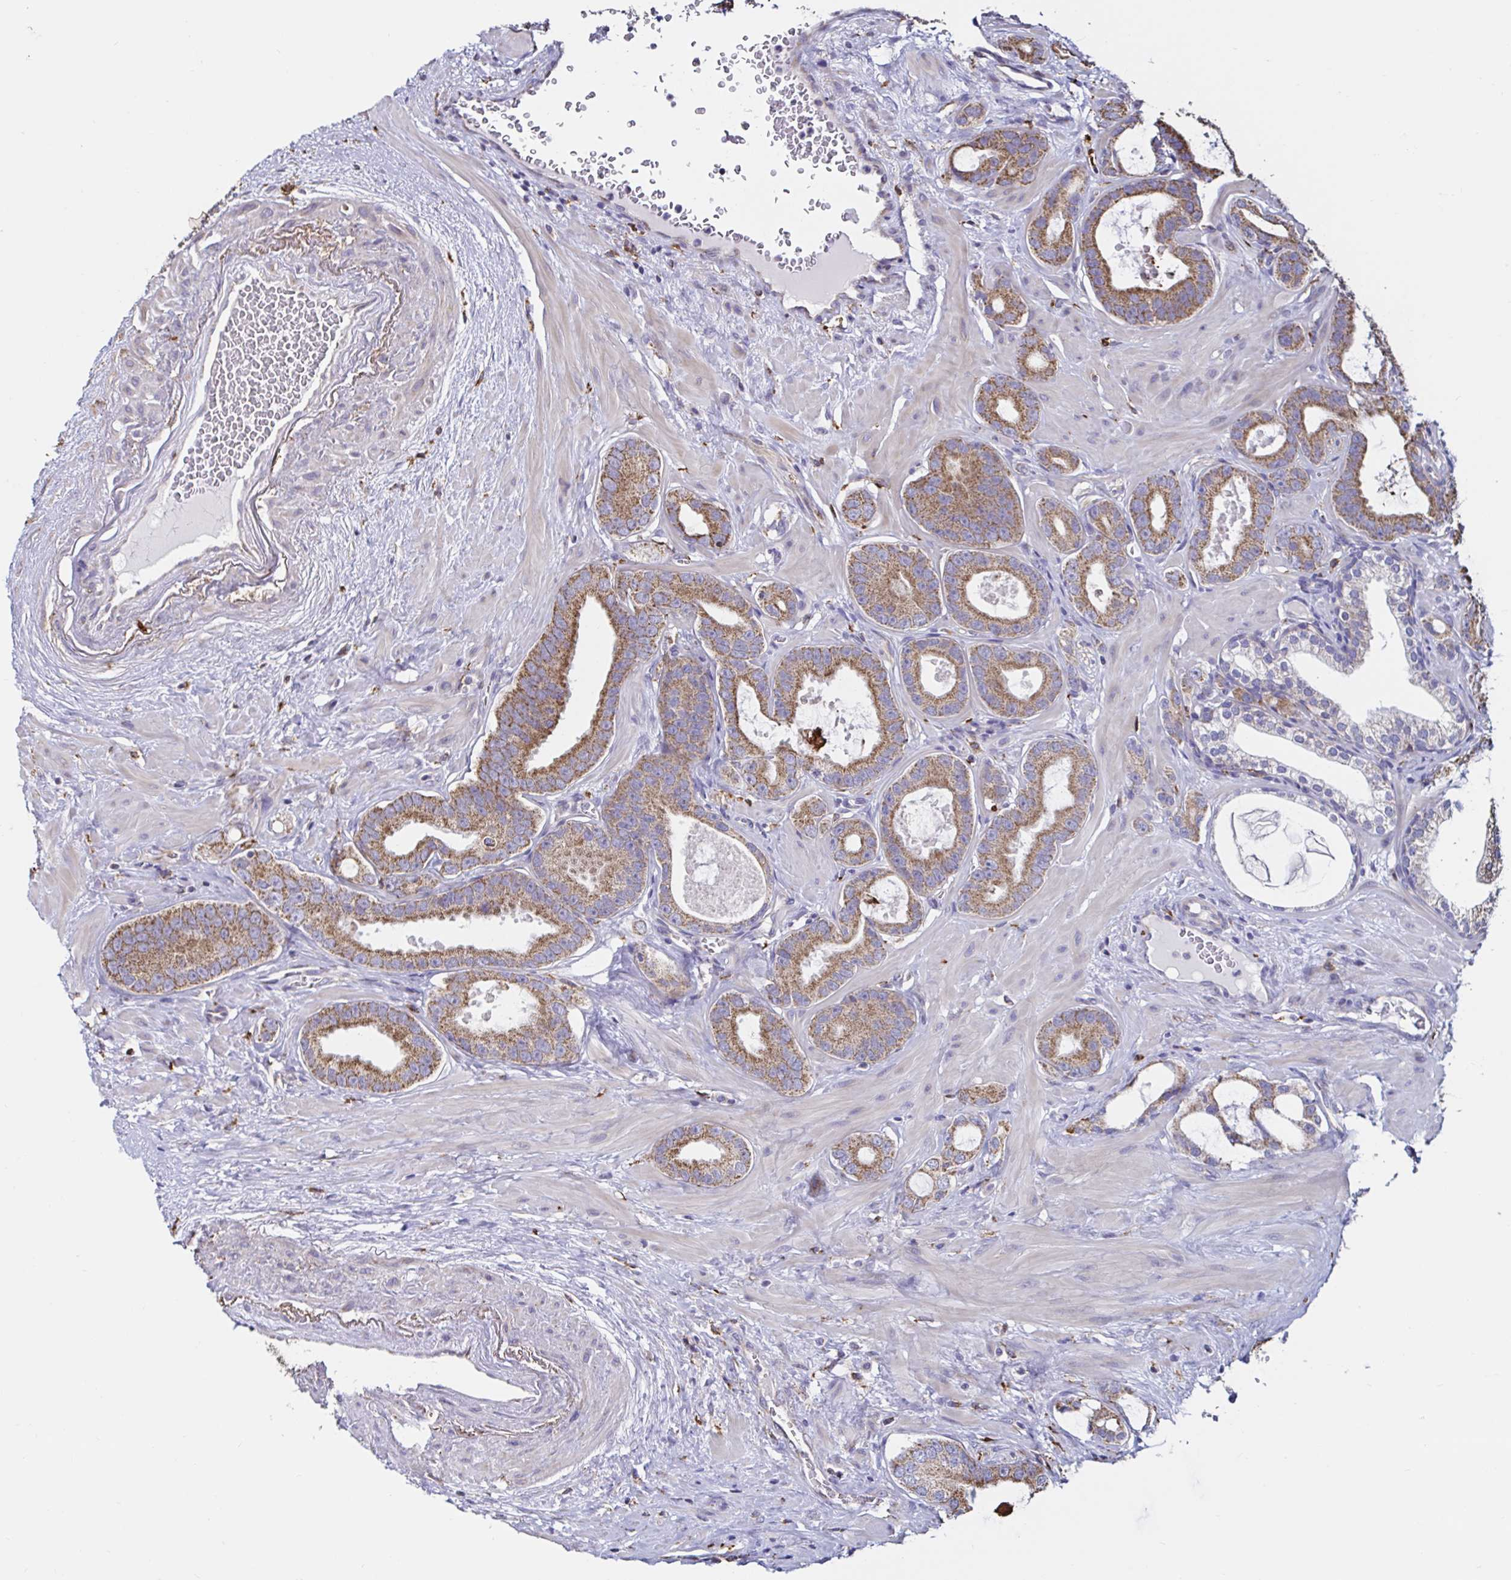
{"staining": {"intensity": "moderate", "quantity": ">75%", "location": "cytoplasmic/membranous"}, "tissue": "prostate cancer", "cell_type": "Tumor cells", "image_type": "cancer", "snomed": [{"axis": "morphology", "description": "Adenocarcinoma, High grade"}, {"axis": "topography", "description": "Prostate"}], "caption": "Protein analysis of adenocarcinoma (high-grade) (prostate) tissue demonstrates moderate cytoplasmic/membranous expression in about >75% of tumor cells.", "gene": "MSR1", "patient": {"sex": "male", "age": 65}}